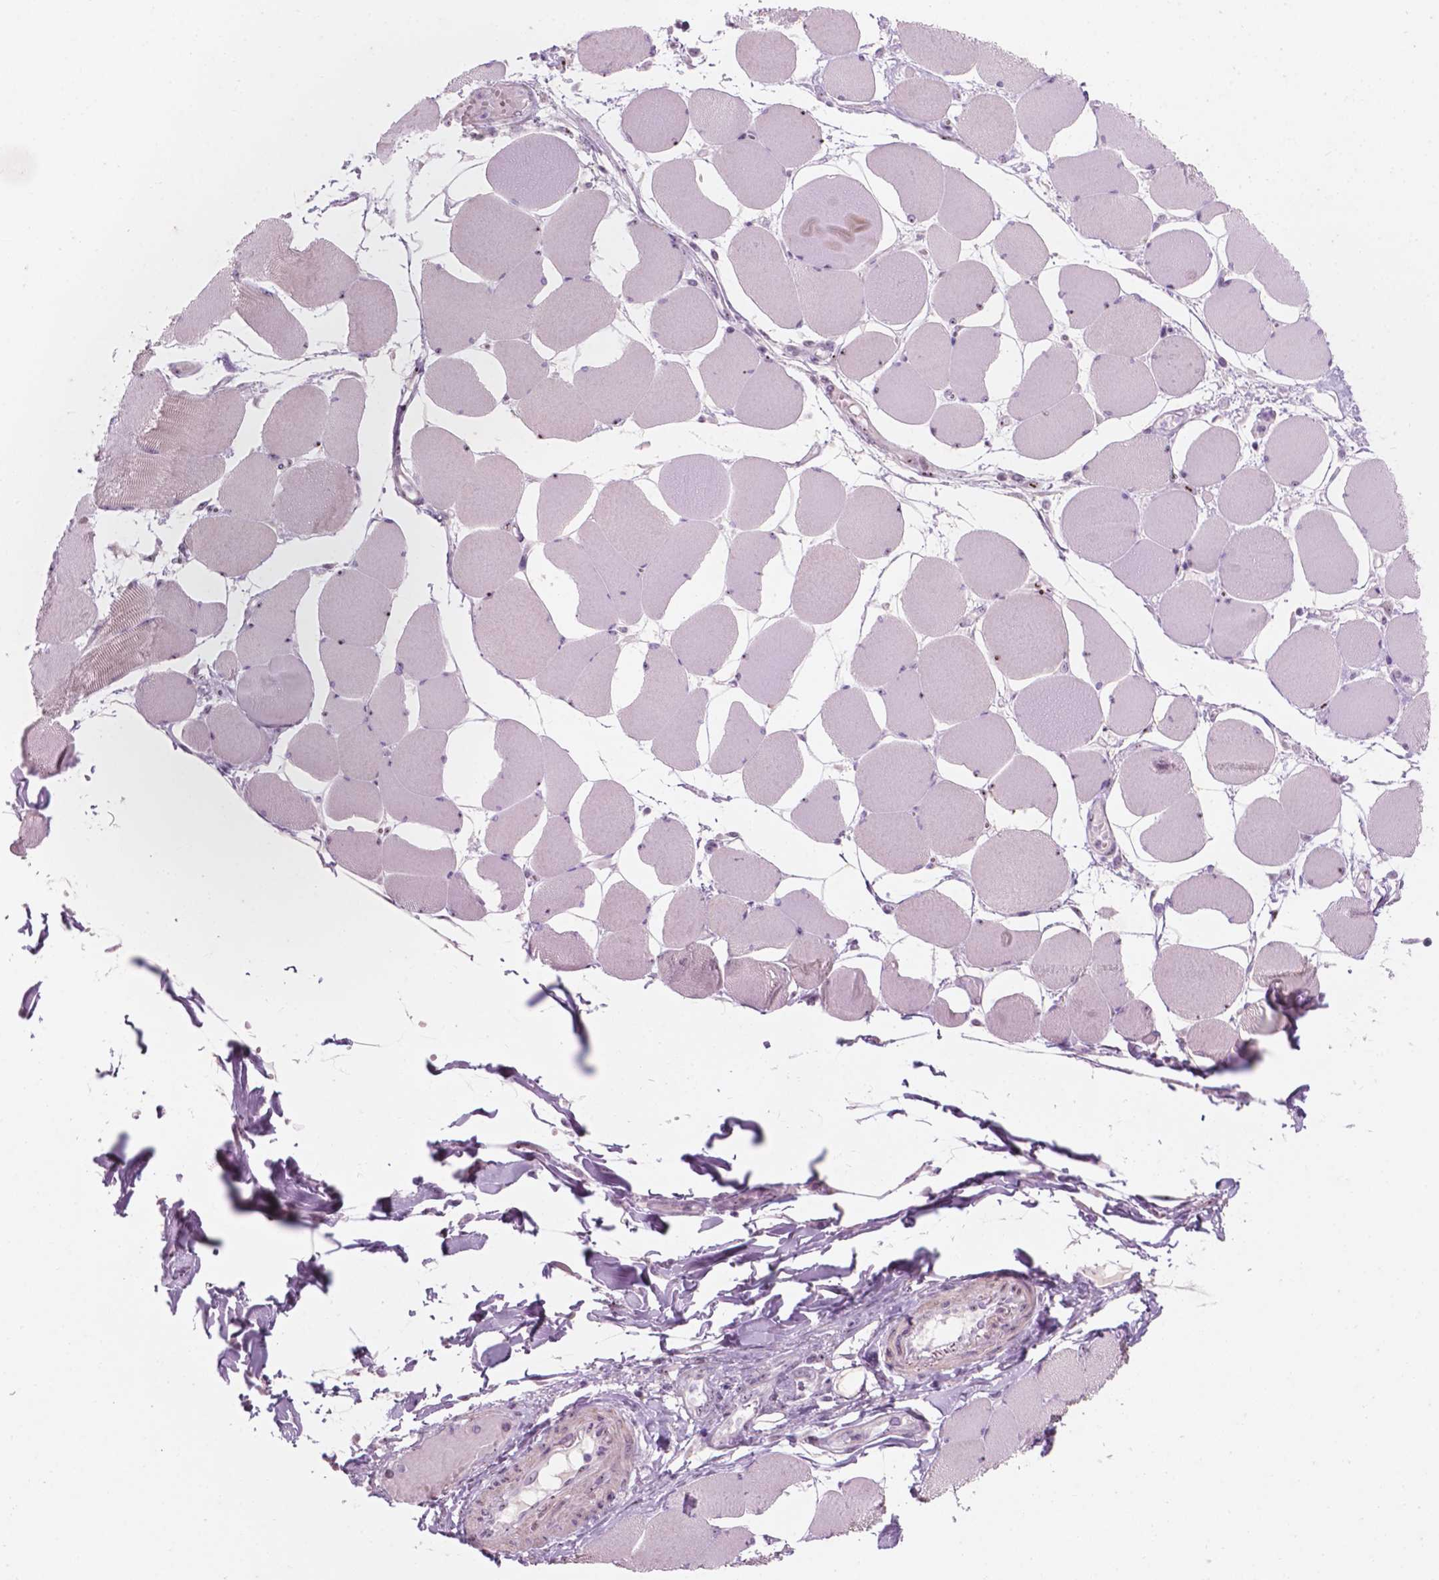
{"staining": {"intensity": "moderate", "quantity": "<25%", "location": "nuclear"}, "tissue": "skeletal muscle", "cell_type": "Myocytes", "image_type": "normal", "snomed": [{"axis": "morphology", "description": "Normal tissue, NOS"}, {"axis": "topography", "description": "Skeletal muscle"}], "caption": "Immunohistochemical staining of normal skeletal muscle demonstrates low levels of moderate nuclear staining in about <25% of myocytes. The staining is performed using DAB (3,3'-diaminobenzidine) brown chromogen to label protein expression. The nuclei are counter-stained blue using hematoxylin.", "gene": "ZNF853", "patient": {"sex": "female", "age": 75}}